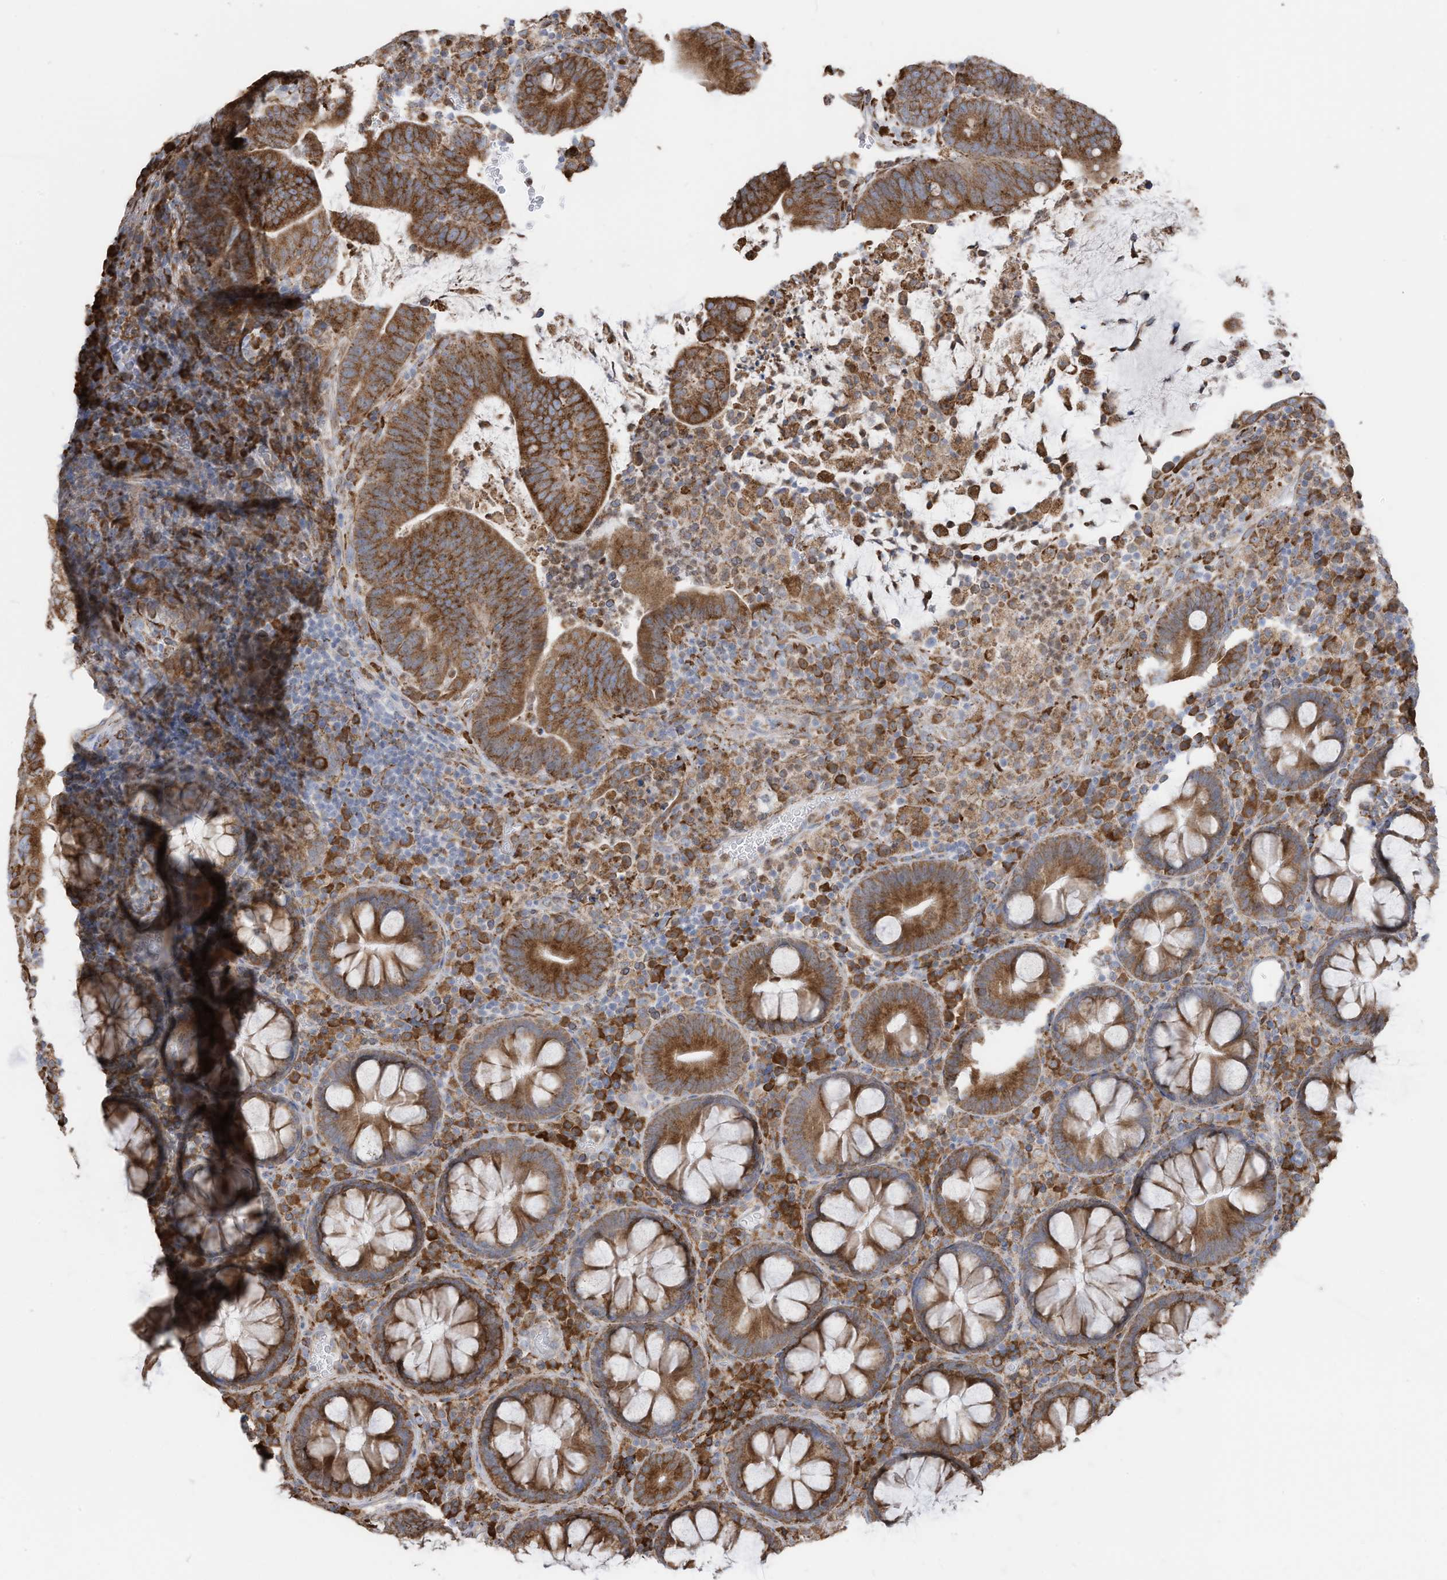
{"staining": {"intensity": "moderate", "quantity": ">75%", "location": "cytoplasmic/membranous"}, "tissue": "colorectal cancer", "cell_type": "Tumor cells", "image_type": "cancer", "snomed": [{"axis": "morphology", "description": "Adenocarcinoma, NOS"}, {"axis": "topography", "description": "Colon"}], "caption": "About >75% of tumor cells in colorectal adenocarcinoma reveal moderate cytoplasmic/membranous protein expression as visualized by brown immunohistochemical staining.", "gene": "ZNF354C", "patient": {"sex": "female", "age": 66}}